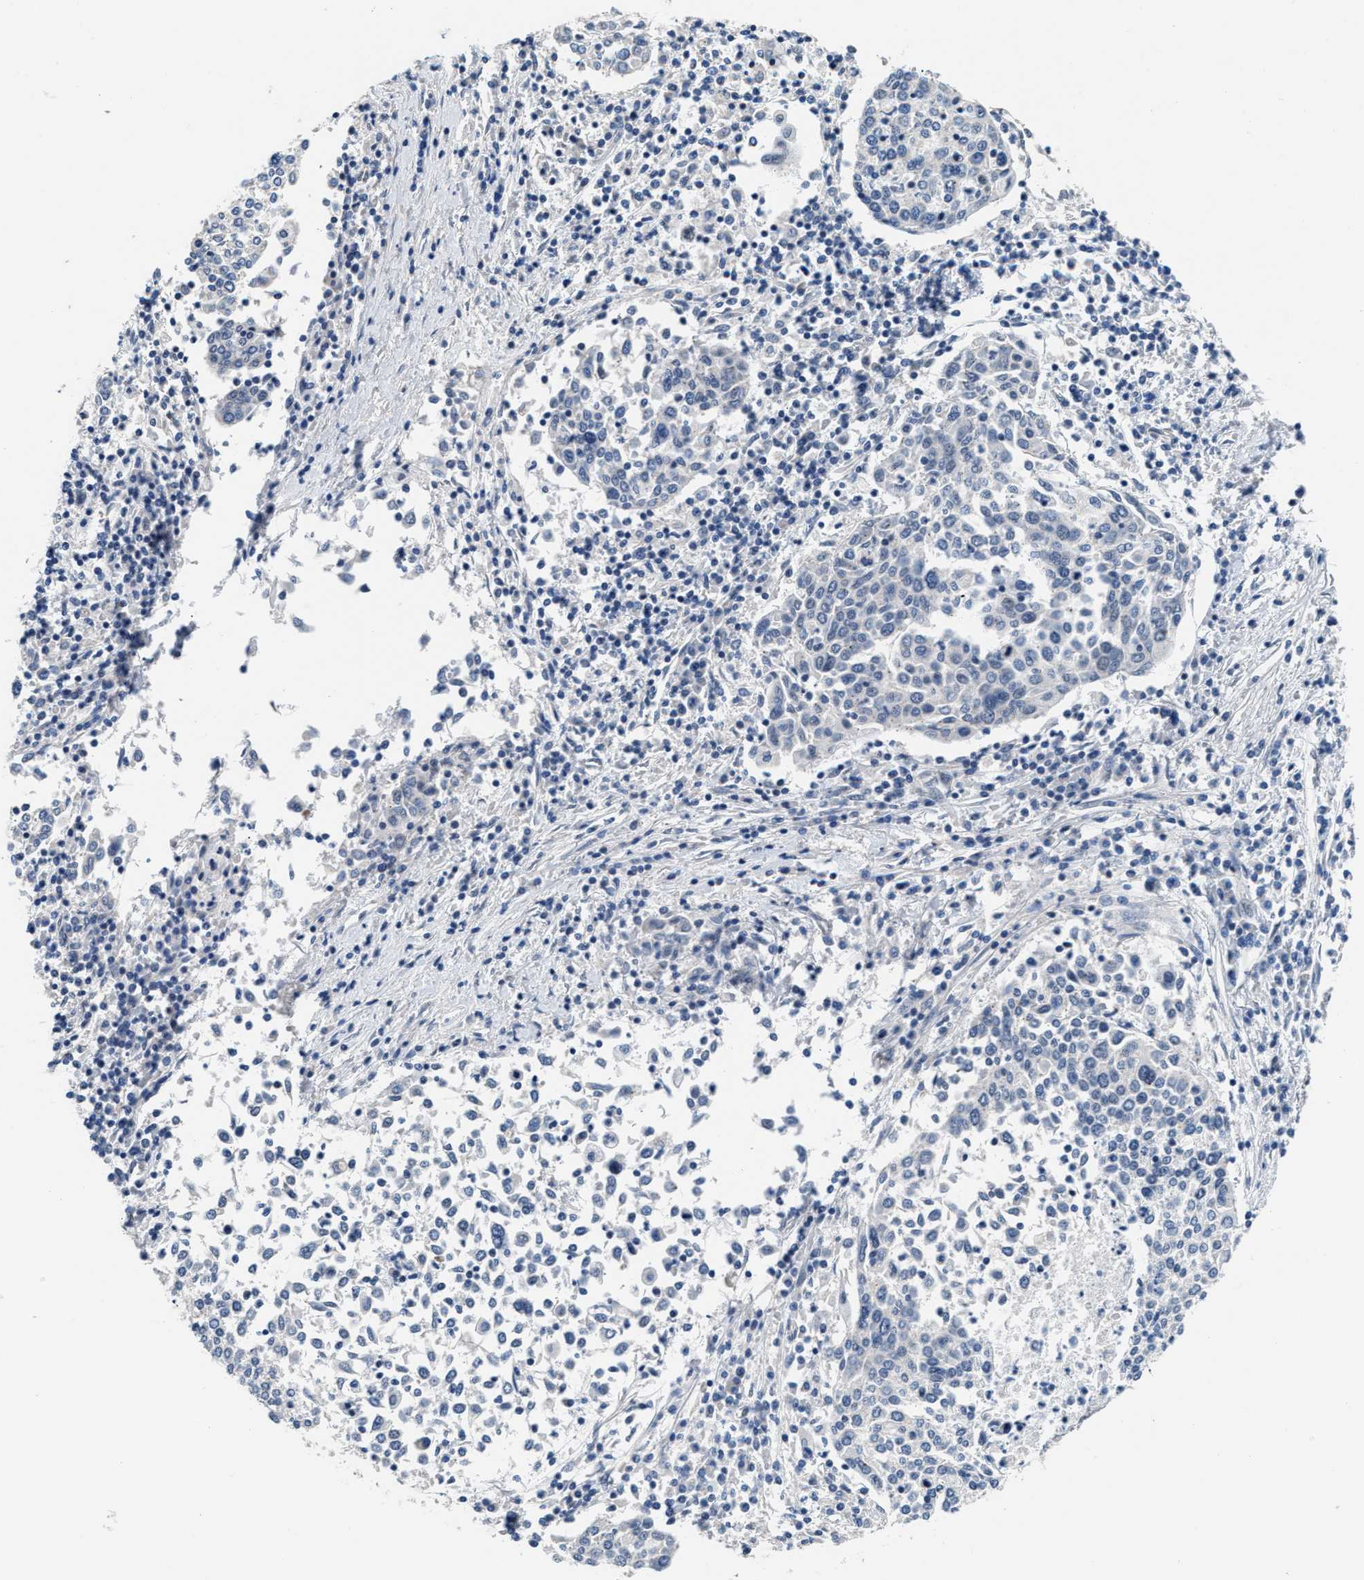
{"staining": {"intensity": "negative", "quantity": "none", "location": "none"}, "tissue": "cervical cancer", "cell_type": "Tumor cells", "image_type": "cancer", "snomed": [{"axis": "morphology", "description": "Squamous cell carcinoma, NOS"}, {"axis": "topography", "description": "Cervix"}], "caption": "This is an immunohistochemistry (IHC) photomicrograph of human cervical squamous cell carcinoma. There is no staining in tumor cells.", "gene": "PPM1H", "patient": {"sex": "female", "age": 40}}